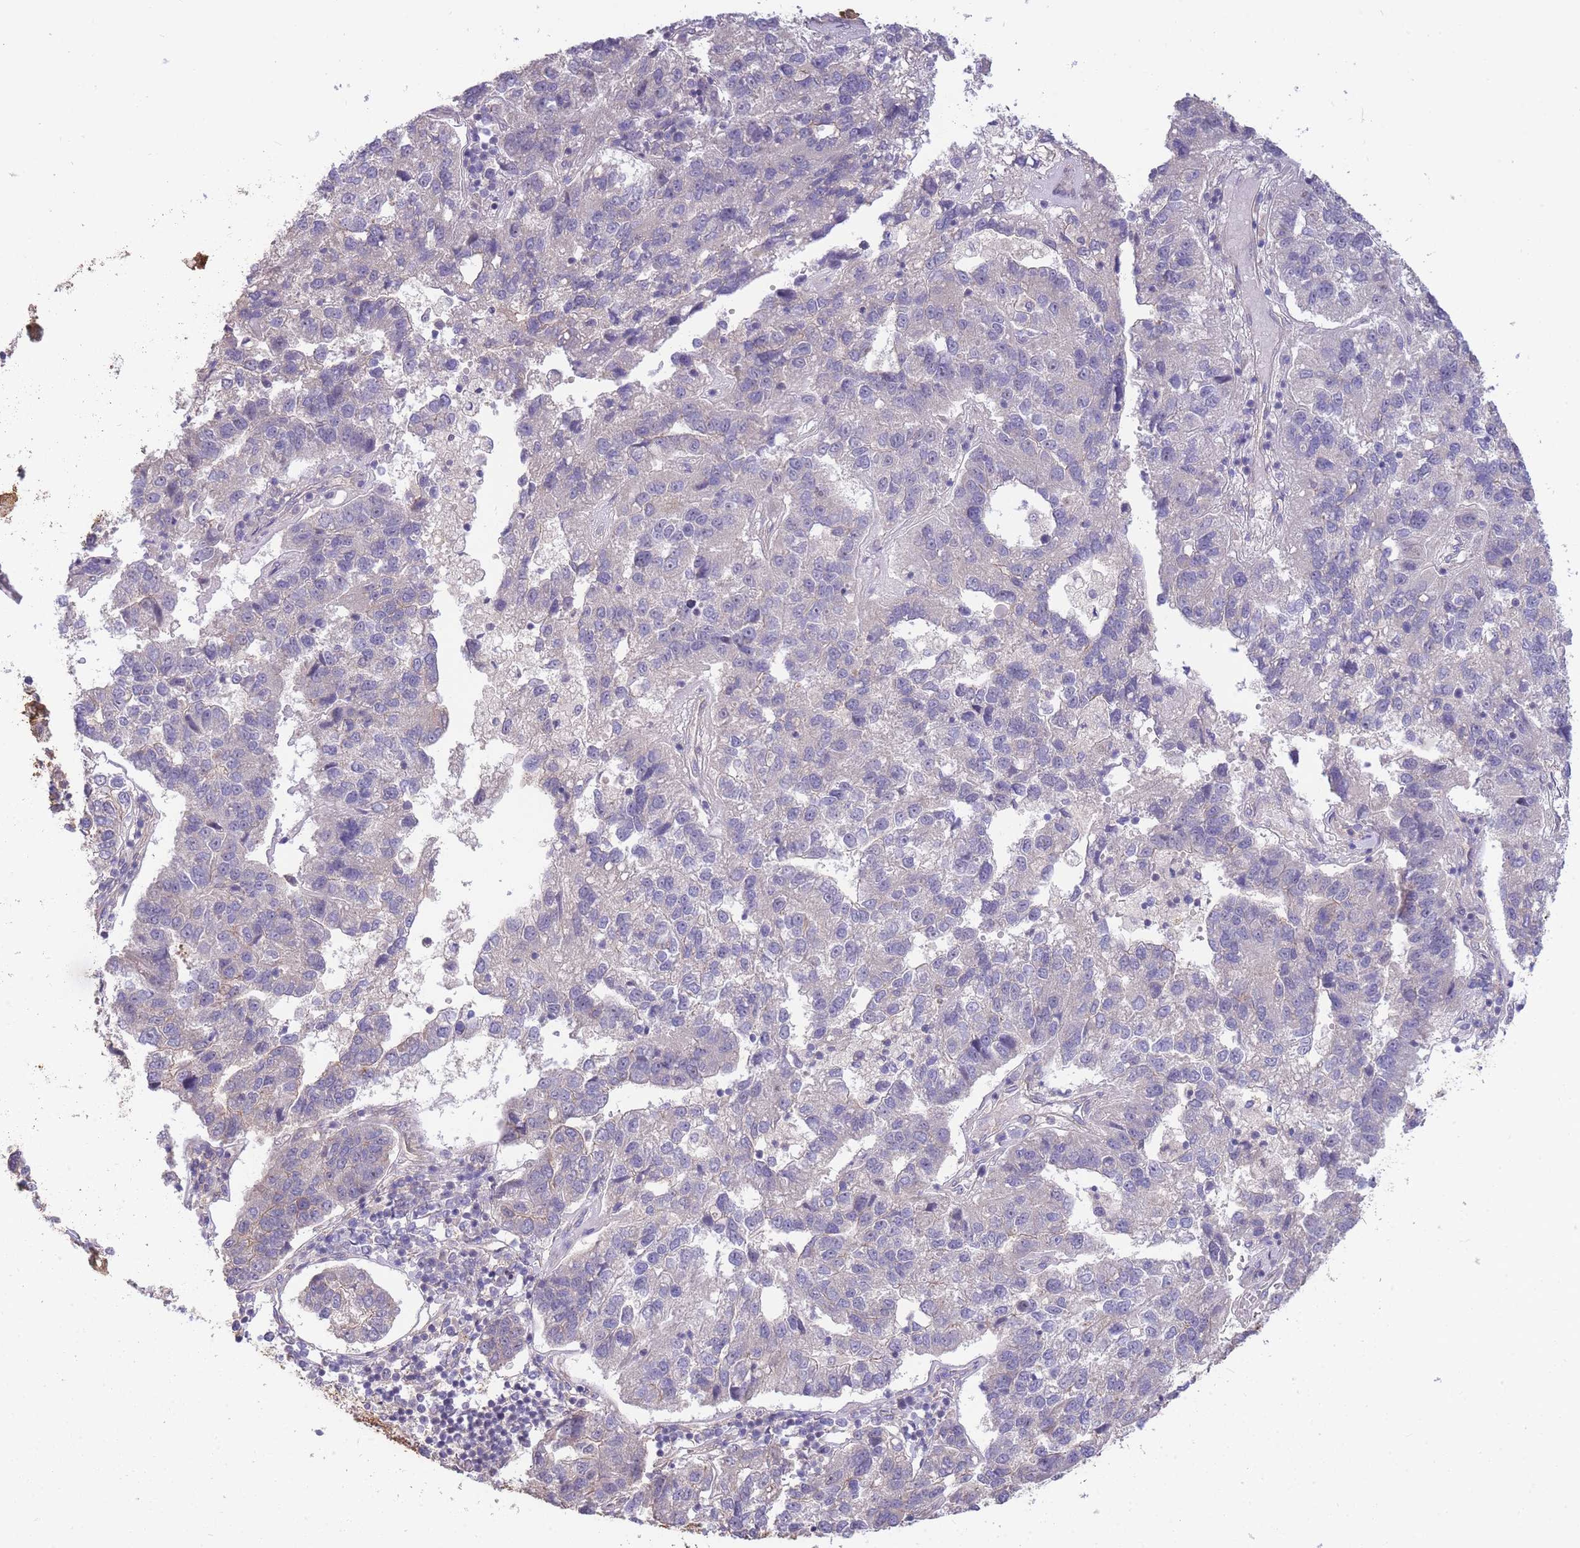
{"staining": {"intensity": "negative", "quantity": "none", "location": "none"}, "tissue": "pancreatic cancer", "cell_type": "Tumor cells", "image_type": "cancer", "snomed": [{"axis": "morphology", "description": "Adenocarcinoma, NOS"}, {"axis": "topography", "description": "Pancreas"}], "caption": "This micrograph is of adenocarcinoma (pancreatic) stained with IHC to label a protein in brown with the nuclei are counter-stained blue. There is no positivity in tumor cells.", "gene": "SMC6", "patient": {"sex": "female", "age": 61}}